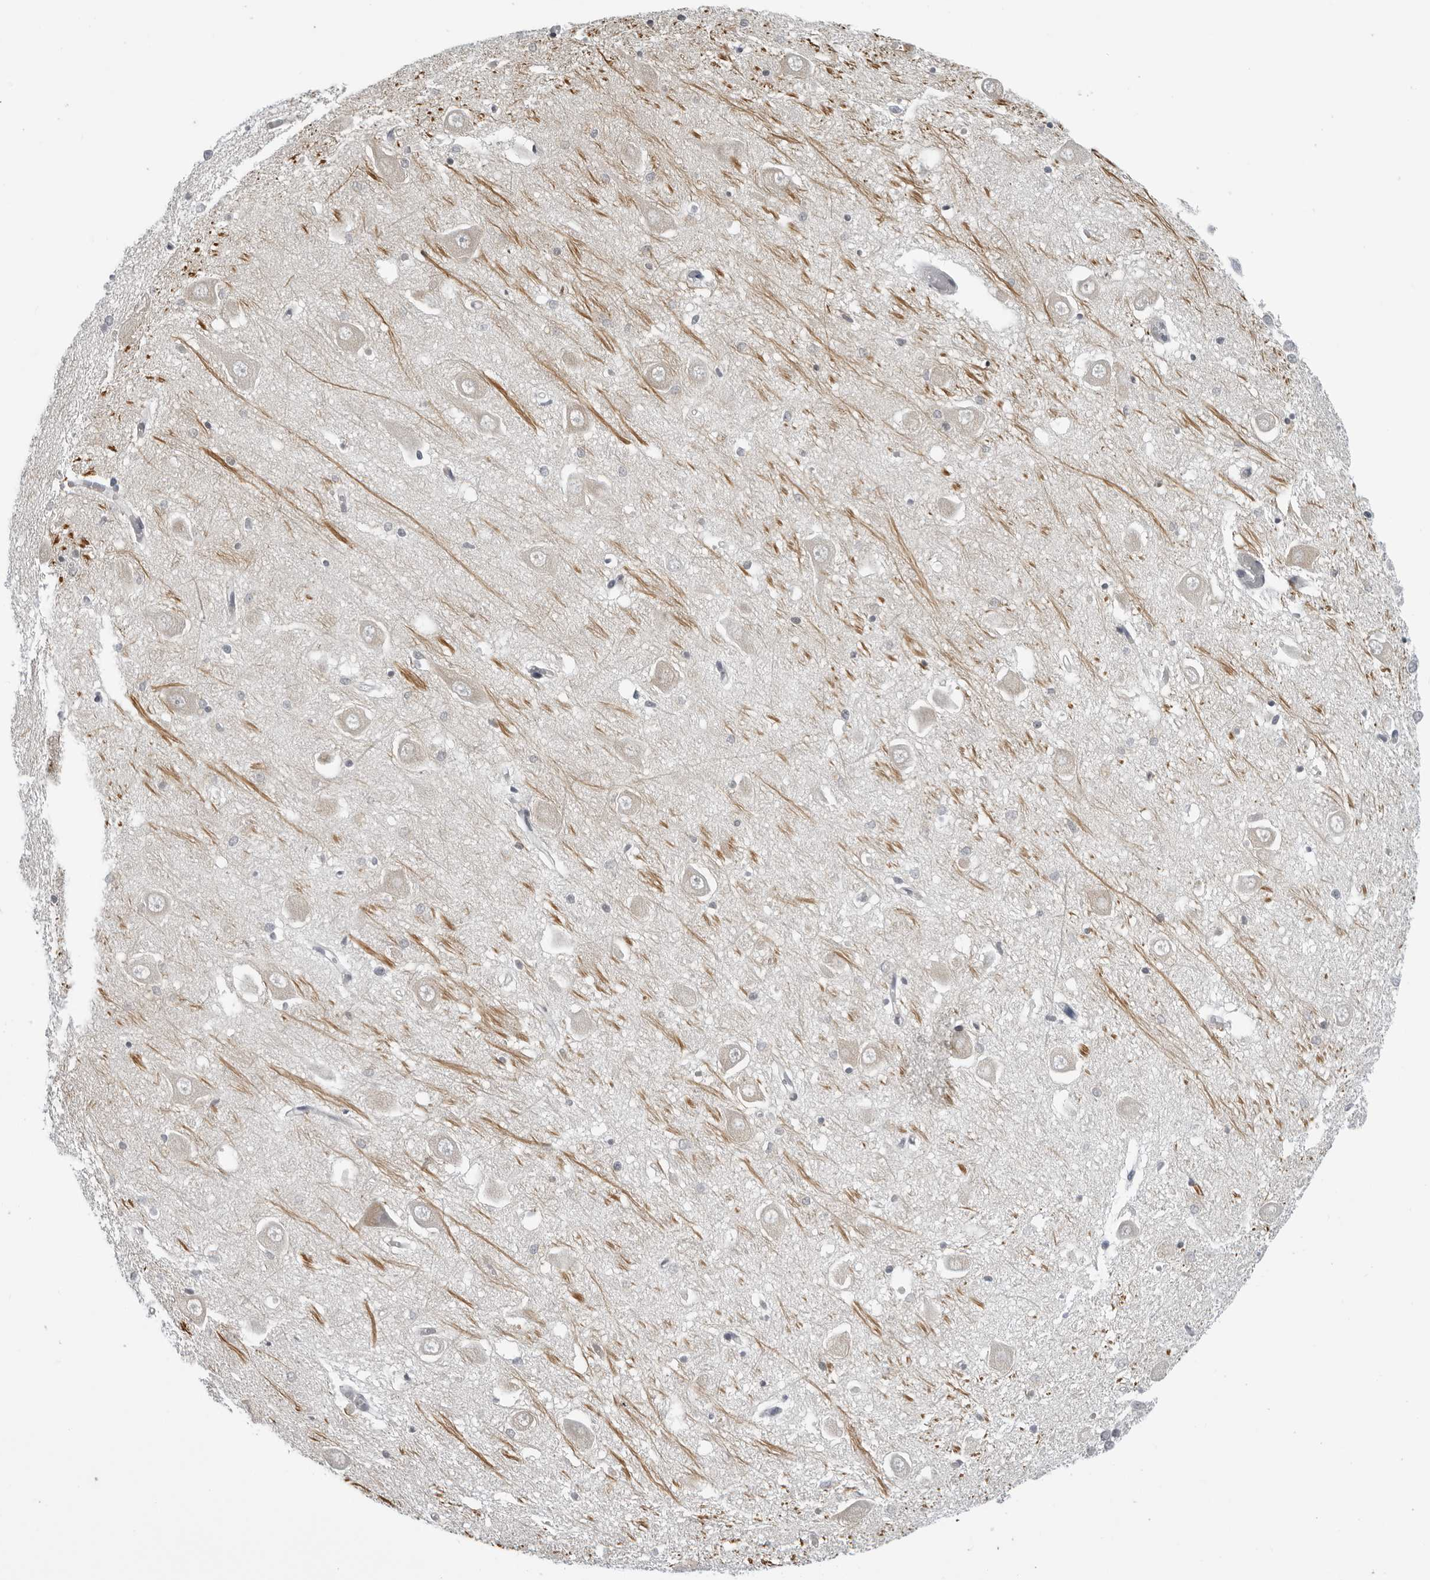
{"staining": {"intensity": "negative", "quantity": "none", "location": "none"}, "tissue": "hippocampus", "cell_type": "Glial cells", "image_type": "normal", "snomed": [{"axis": "morphology", "description": "Normal tissue, NOS"}, {"axis": "topography", "description": "Hippocampus"}], "caption": "This is an IHC micrograph of normal human hippocampus. There is no positivity in glial cells.", "gene": "OPLAH", "patient": {"sex": "male", "age": 70}}